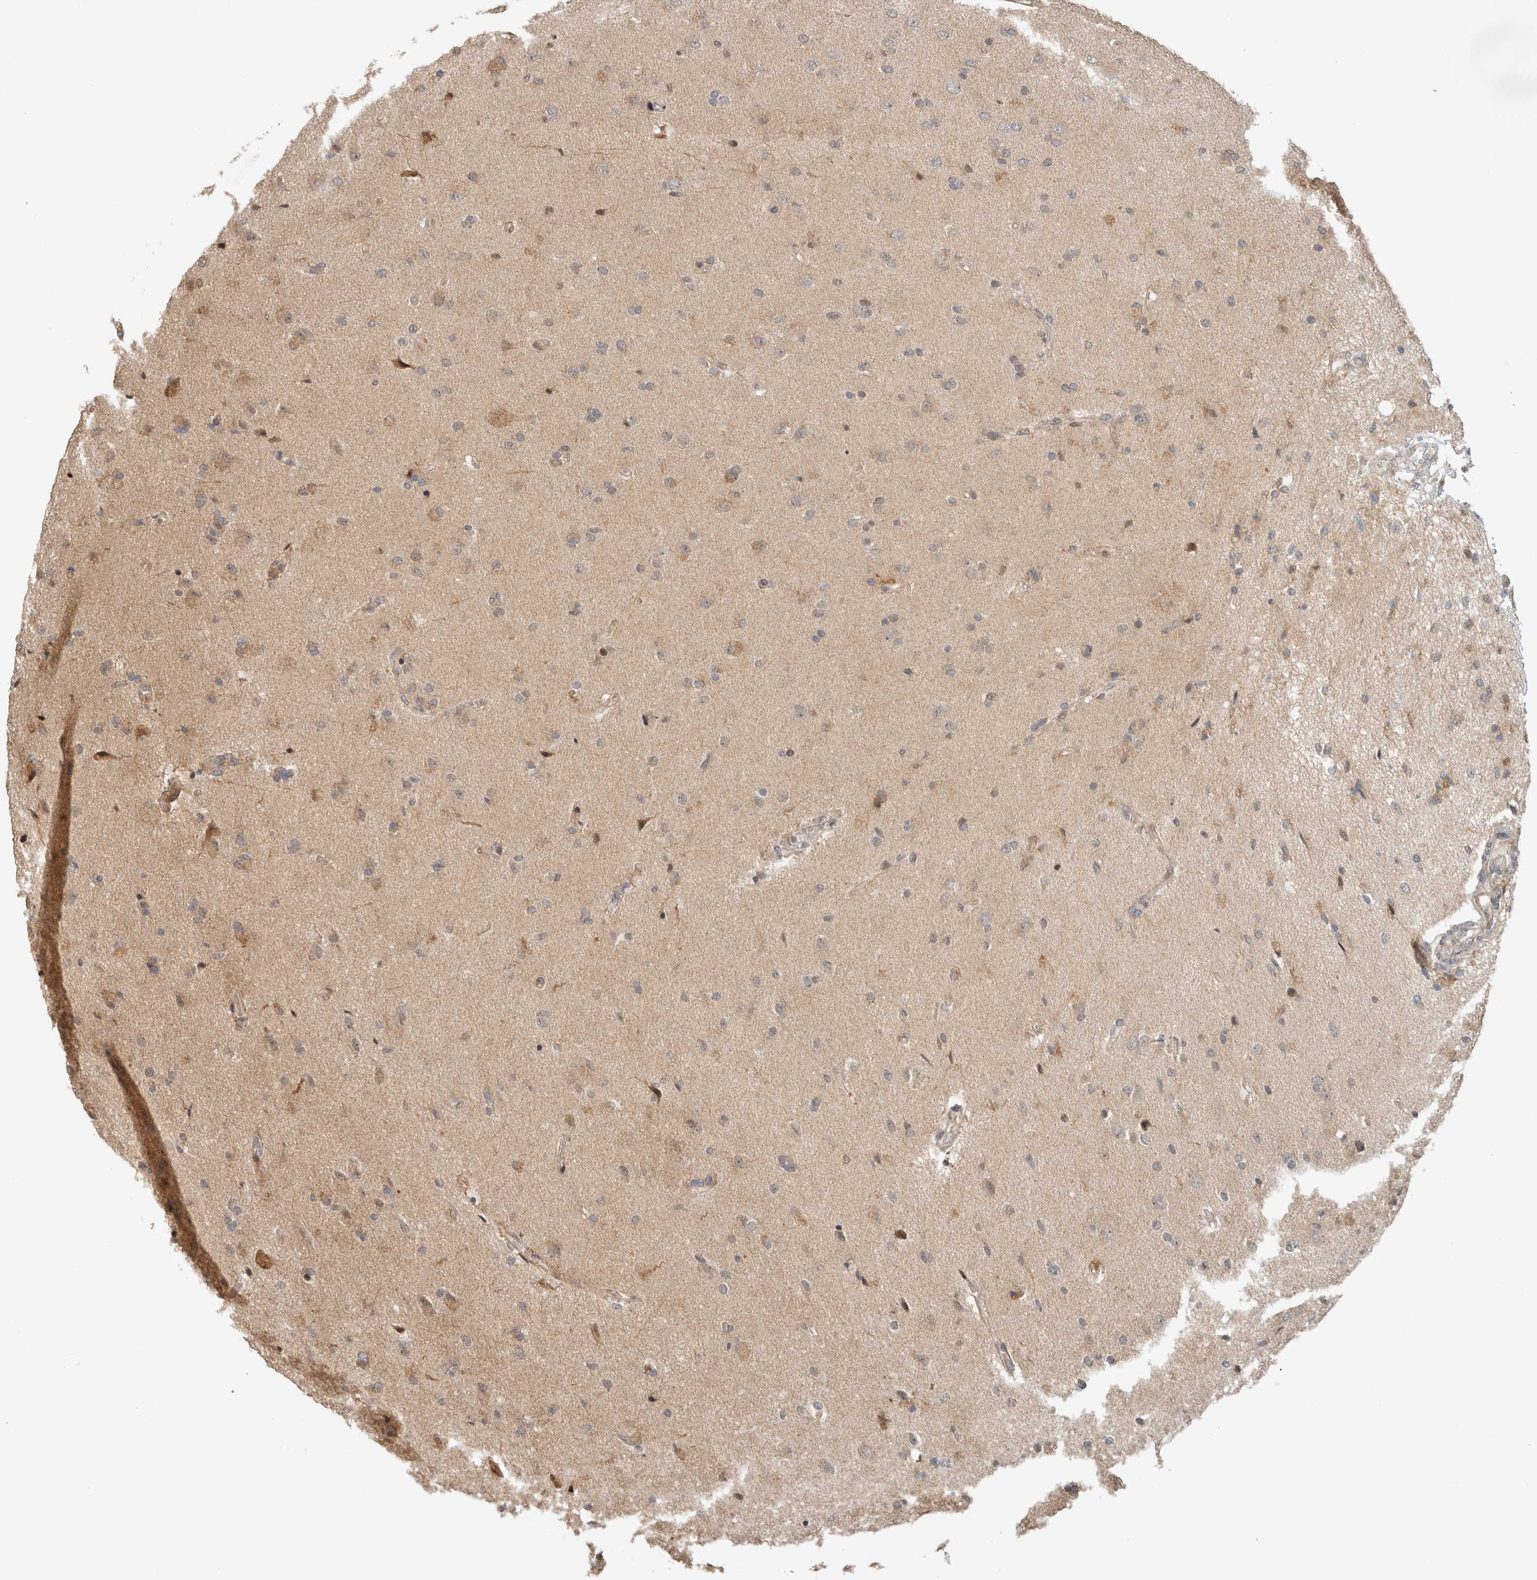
{"staining": {"intensity": "weak", "quantity": "<25%", "location": "cytoplasmic/membranous"}, "tissue": "glioma", "cell_type": "Tumor cells", "image_type": "cancer", "snomed": [{"axis": "morphology", "description": "Glioma, malignant, High grade"}, {"axis": "topography", "description": "Brain"}], "caption": "Immunohistochemistry (IHC) histopathology image of neoplastic tissue: glioma stained with DAB demonstrates no significant protein staining in tumor cells. (DAB immunohistochemistry (IHC) visualized using brightfield microscopy, high magnification).", "gene": "GINS4", "patient": {"sex": "male", "age": 72}}